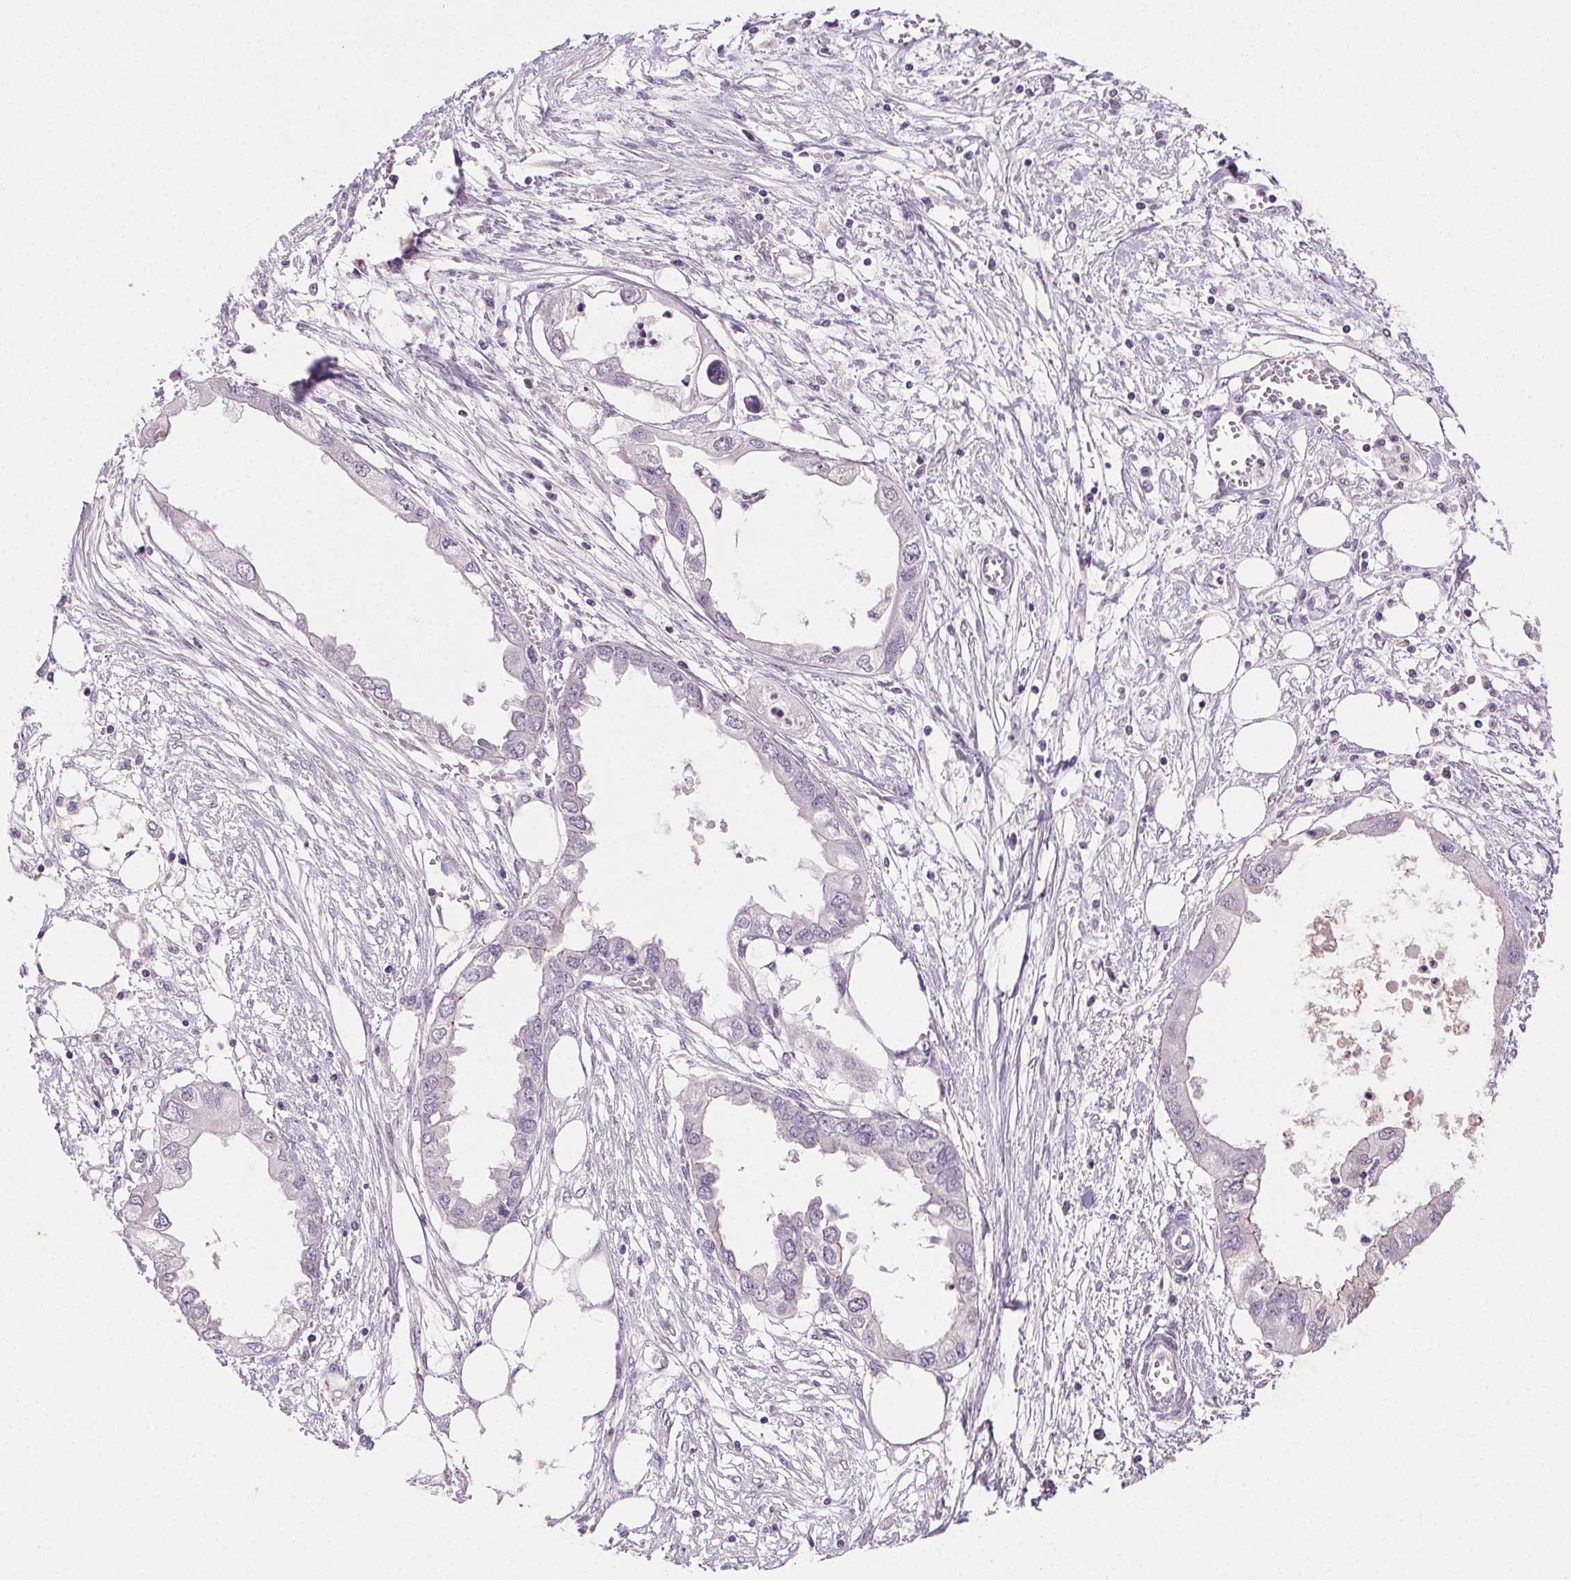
{"staining": {"intensity": "negative", "quantity": "none", "location": "none"}, "tissue": "endometrial cancer", "cell_type": "Tumor cells", "image_type": "cancer", "snomed": [{"axis": "morphology", "description": "Adenocarcinoma, NOS"}, {"axis": "morphology", "description": "Adenocarcinoma, metastatic, NOS"}, {"axis": "topography", "description": "Adipose tissue"}, {"axis": "topography", "description": "Endometrium"}], "caption": "Protein analysis of endometrial cancer (adenocarcinoma) displays no significant staining in tumor cells. (DAB IHC, high magnification).", "gene": "CLDN10", "patient": {"sex": "female", "age": 67}}